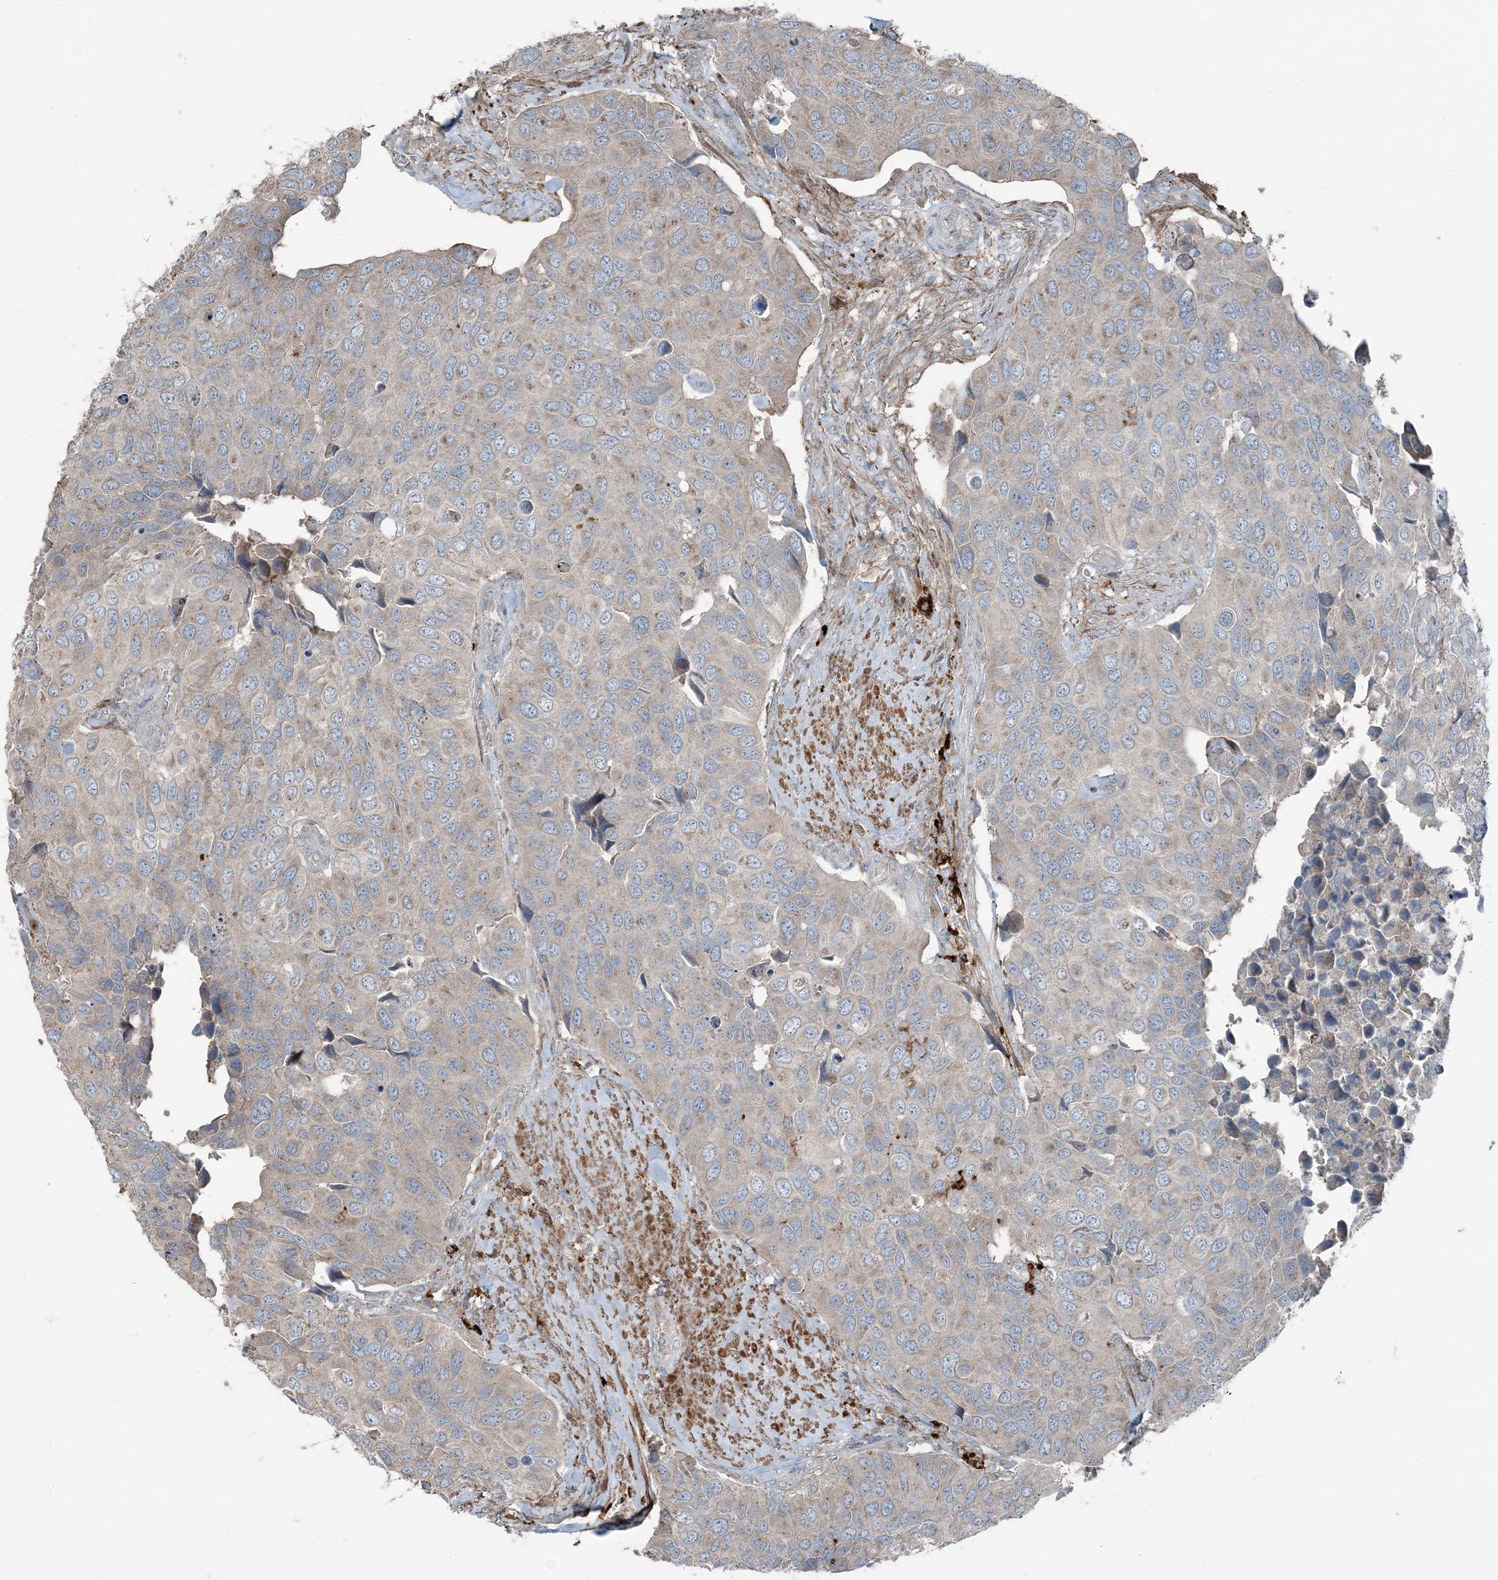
{"staining": {"intensity": "weak", "quantity": "25%-75%", "location": "cytoplasmic/membranous"}, "tissue": "urothelial cancer", "cell_type": "Tumor cells", "image_type": "cancer", "snomed": [{"axis": "morphology", "description": "Urothelial carcinoma, High grade"}, {"axis": "topography", "description": "Urinary bladder"}], "caption": "A brown stain labels weak cytoplasmic/membranous staining of a protein in urothelial cancer tumor cells. Using DAB (3,3'-diaminobenzidine) (brown) and hematoxylin (blue) stains, captured at high magnification using brightfield microscopy.", "gene": "KY", "patient": {"sex": "male", "age": 74}}